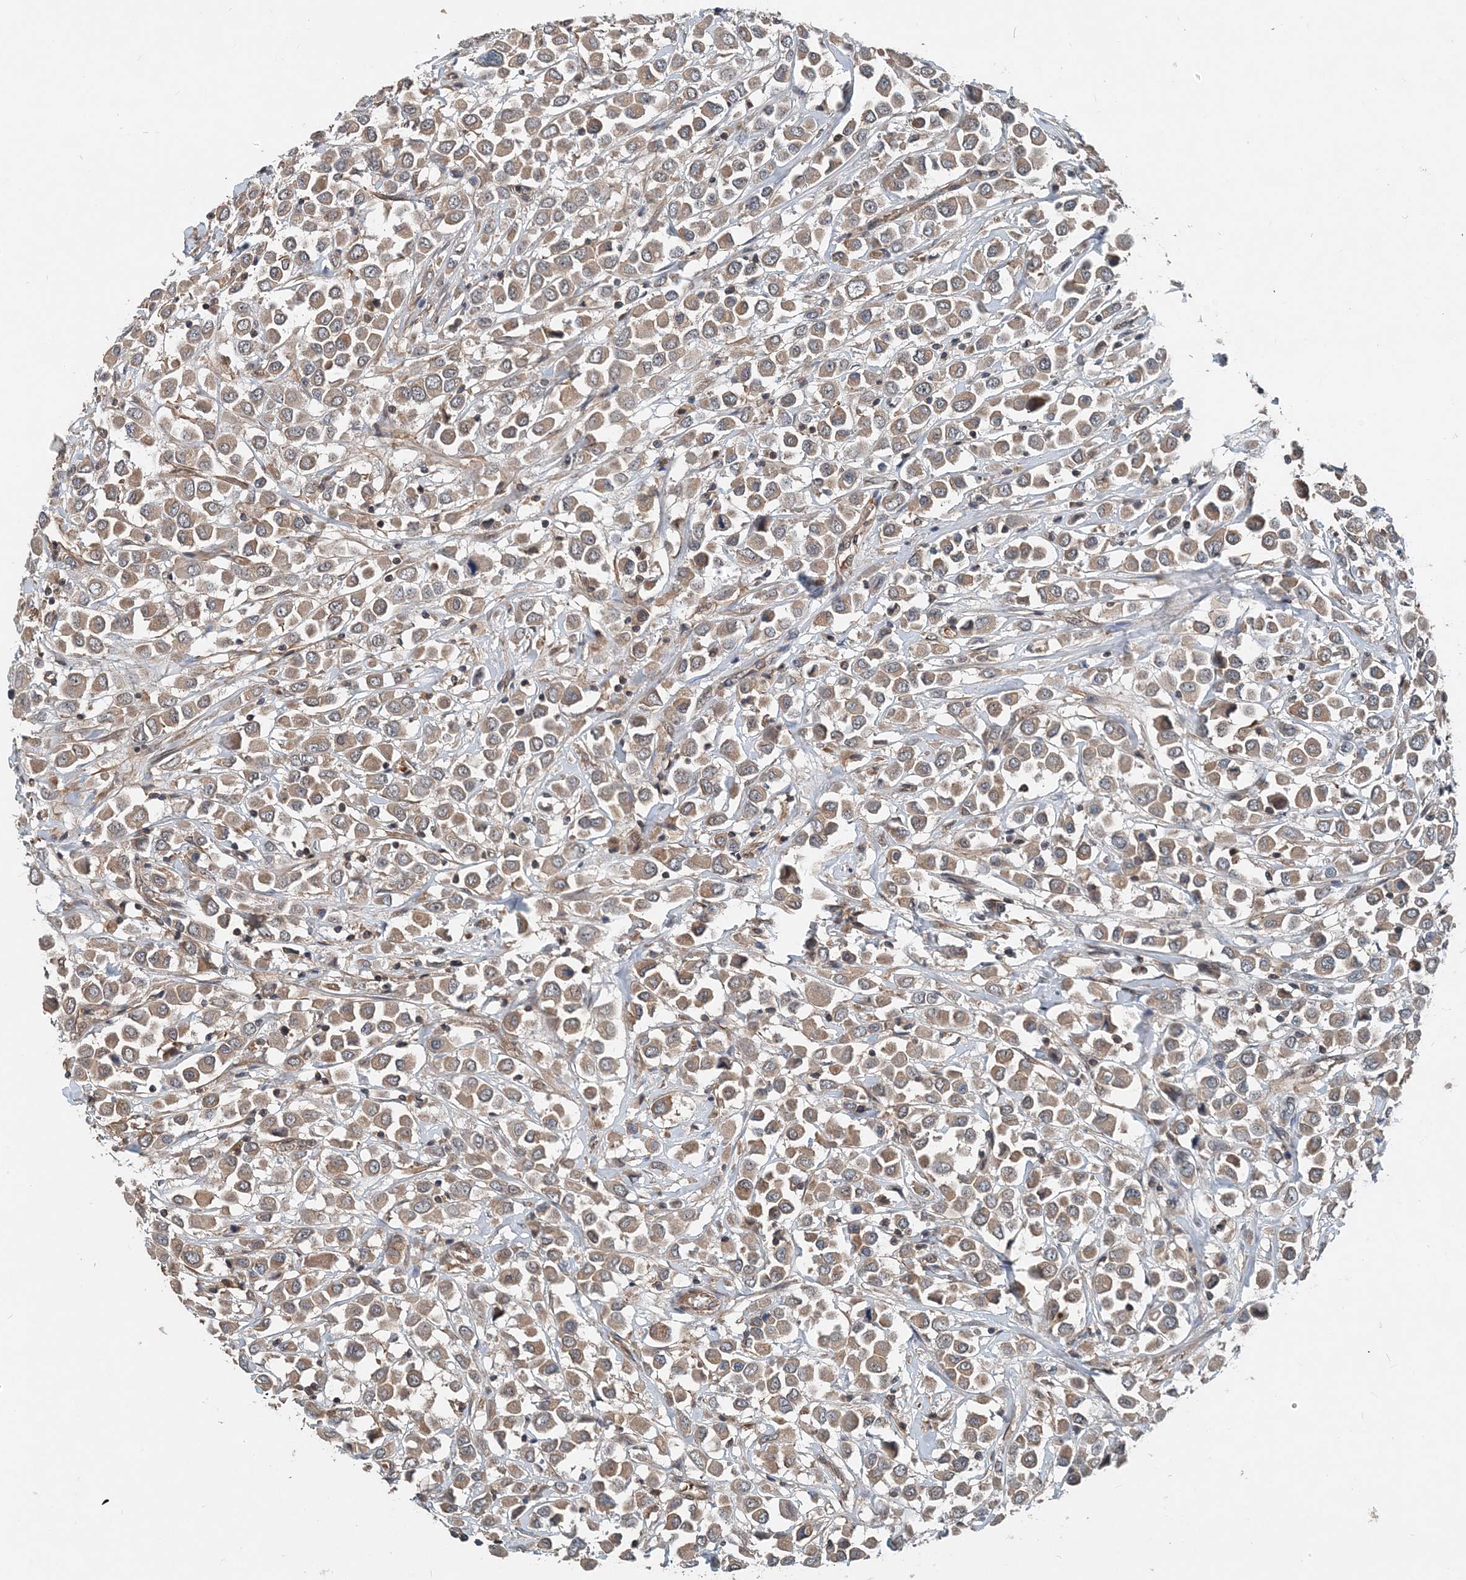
{"staining": {"intensity": "moderate", "quantity": ">75%", "location": "cytoplasmic/membranous"}, "tissue": "breast cancer", "cell_type": "Tumor cells", "image_type": "cancer", "snomed": [{"axis": "morphology", "description": "Duct carcinoma"}, {"axis": "topography", "description": "Breast"}], "caption": "IHC staining of breast invasive ductal carcinoma, which reveals medium levels of moderate cytoplasmic/membranous expression in about >75% of tumor cells indicating moderate cytoplasmic/membranous protein staining. The staining was performed using DAB (3,3'-diaminobenzidine) (brown) for protein detection and nuclei were counterstained in hematoxylin (blue).", "gene": "SMPD3", "patient": {"sex": "female", "age": 61}}